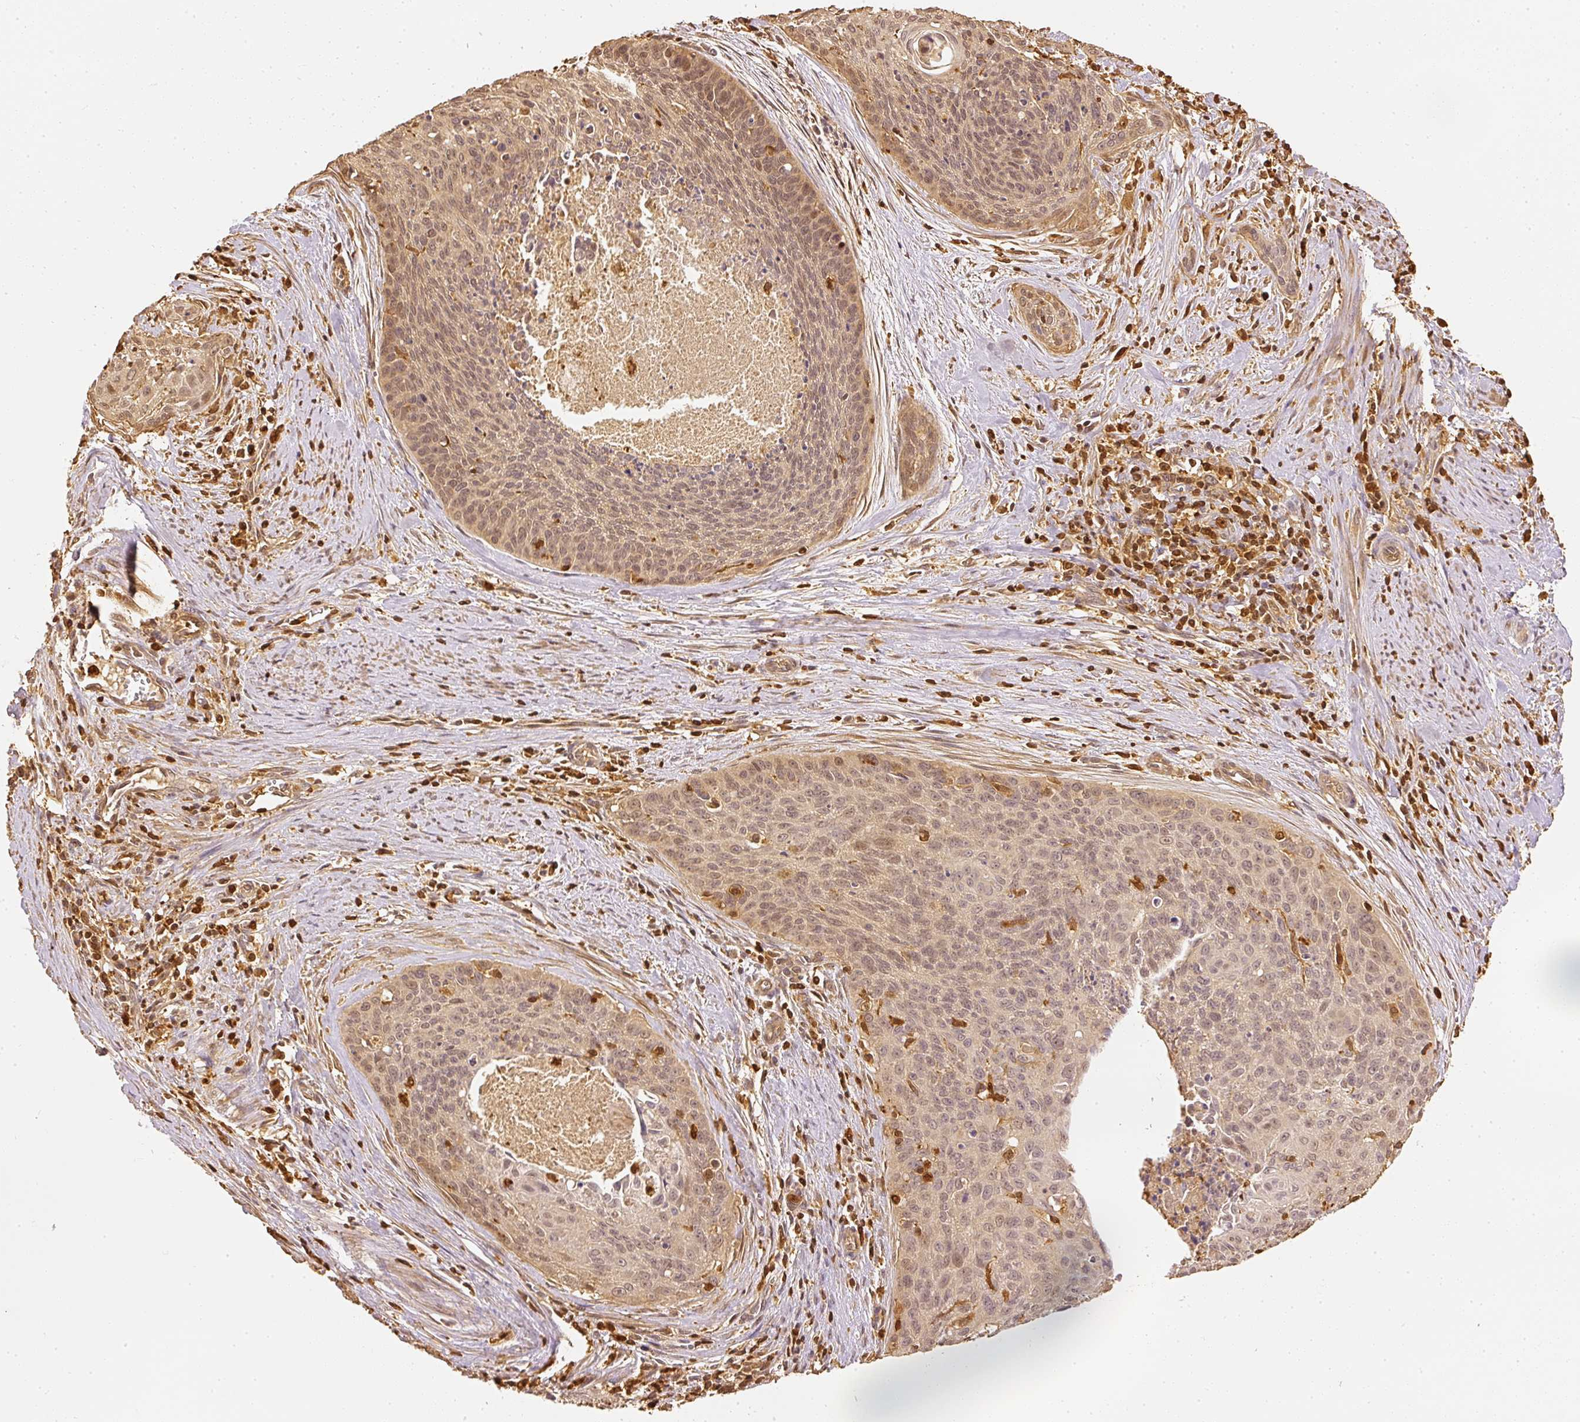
{"staining": {"intensity": "weak", "quantity": ">75%", "location": "cytoplasmic/membranous,nuclear"}, "tissue": "cervical cancer", "cell_type": "Tumor cells", "image_type": "cancer", "snomed": [{"axis": "morphology", "description": "Squamous cell carcinoma, NOS"}, {"axis": "topography", "description": "Cervix"}], "caption": "Brown immunohistochemical staining in human squamous cell carcinoma (cervical) reveals weak cytoplasmic/membranous and nuclear staining in about >75% of tumor cells.", "gene": "PFN1", "patient": {"sex": "female", "age": 55}}